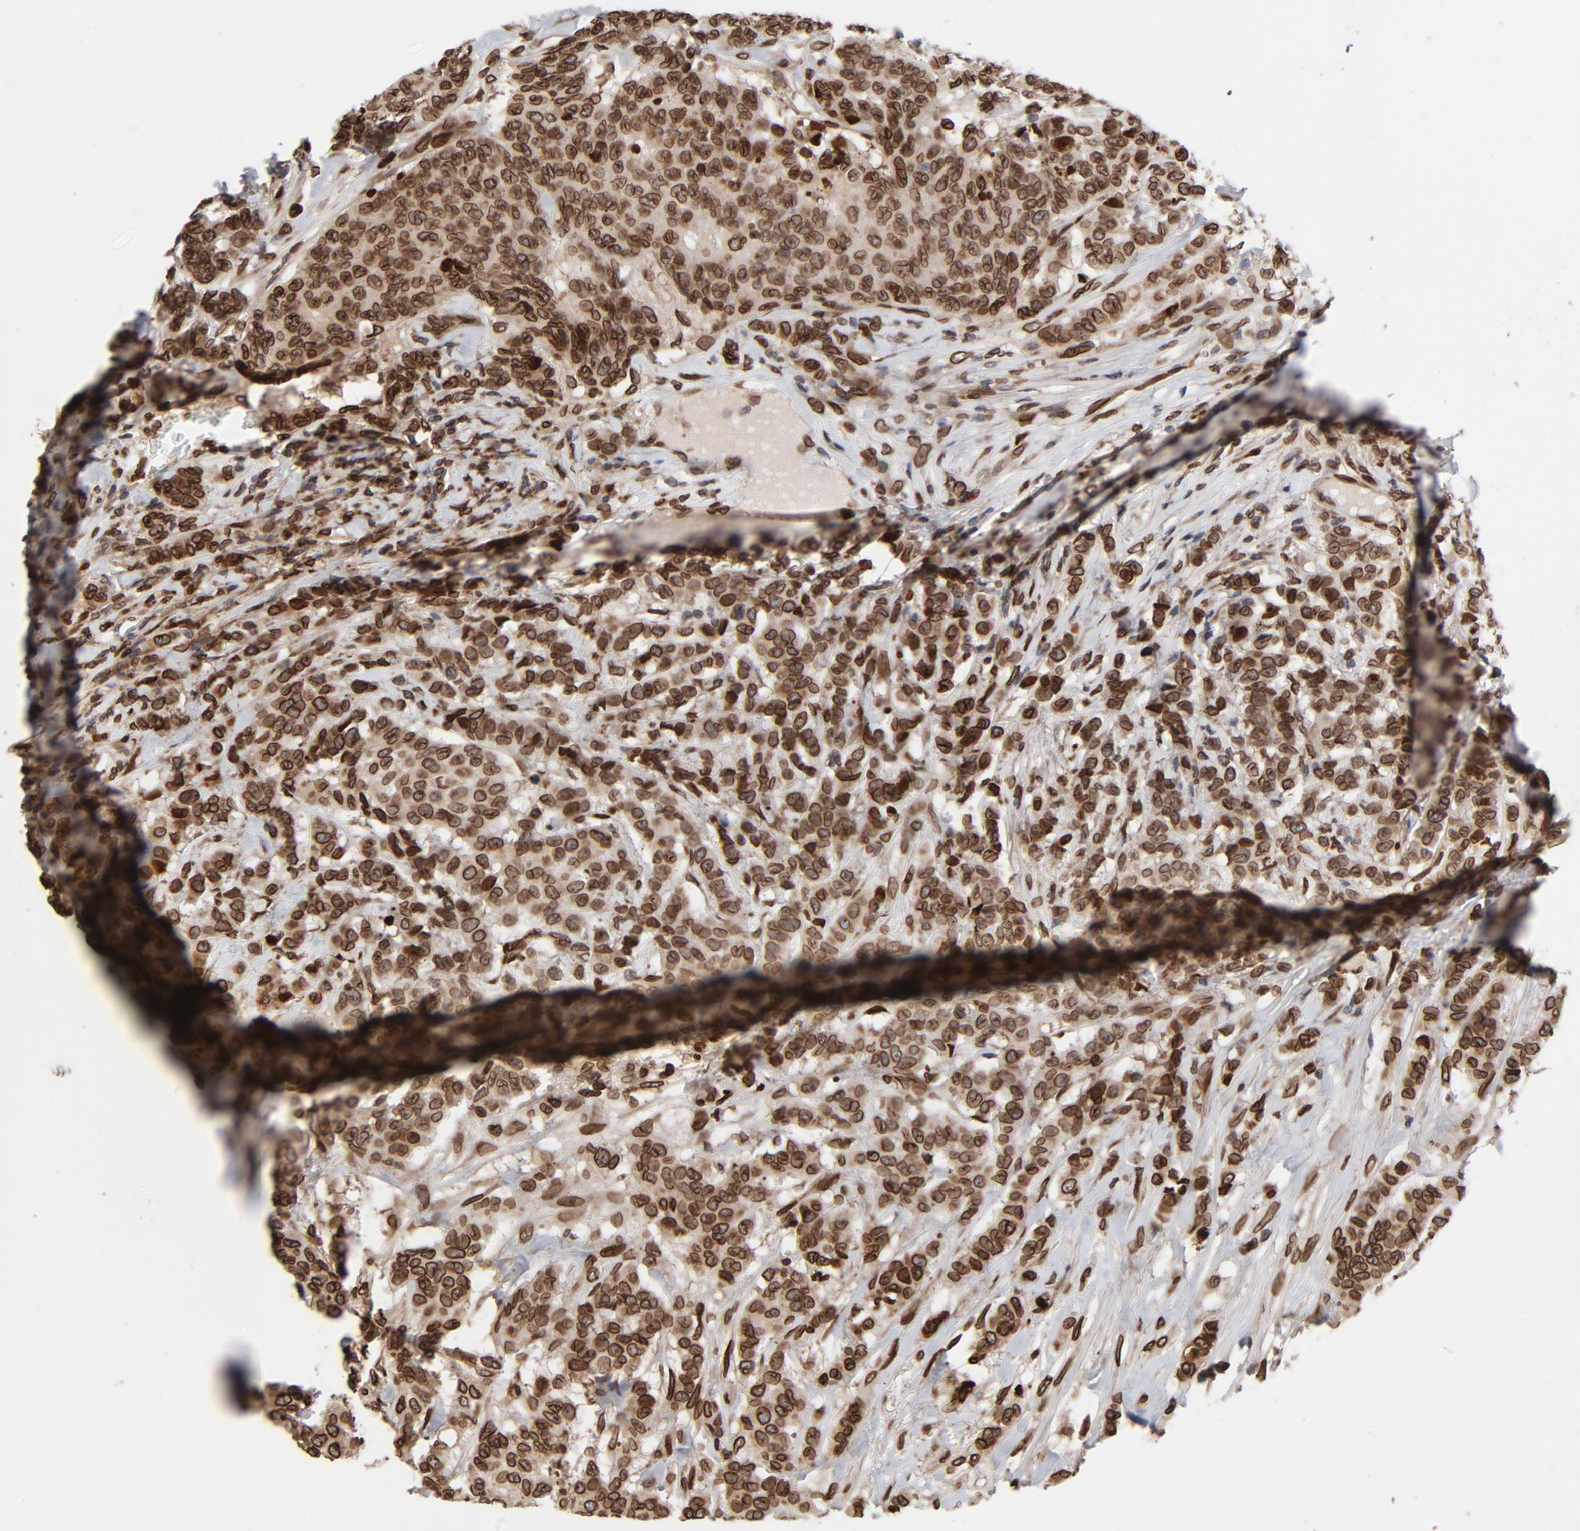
{"staining": {"intensity": "strong", "quantity": ">75%", "location": "cytoplasmic/membranous,nuclear"}, "tissue": "breast cancer", "cell_type": "Tumor cells", "image_type": "cancer", "snomed": [{"axis": "morphology", "description": "Duct carcinoma"}, {"axis": "topography", "description": "Breast"}], "caption": "Breast cancer (infiltrating ductal carcinoma) tissue exhibits strong cytoplasmic/membranous and nuclear expression in about >75% of tumor cells", "gene": "LMNA", "patient": {"sex": "female", "age": 40}}